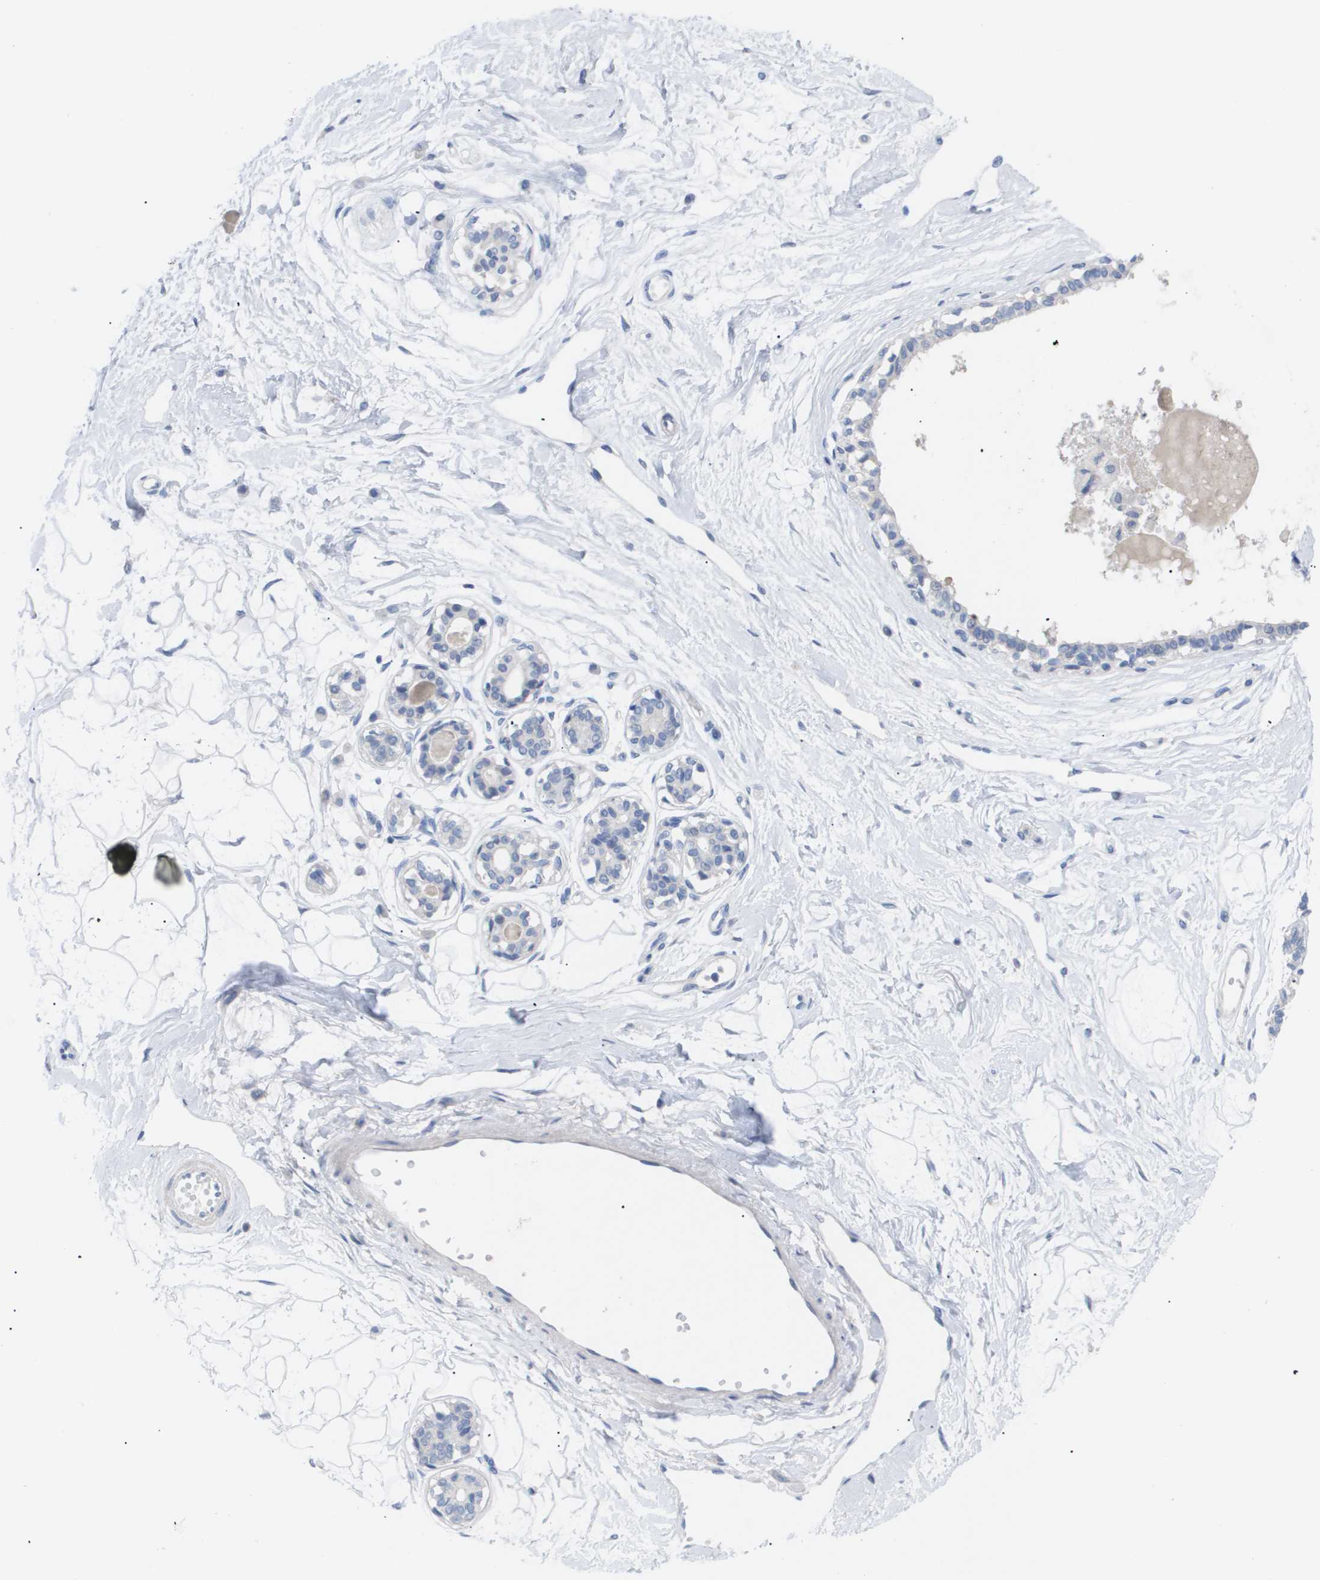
{"staining": {"intensity": "negative", "quantity": "none", "location": "none"}, "tissue": "breast", "cell_type": "Adipocytes", "image_type": "normal", "snomed": [{"axis": "morphology", "description": "Normal tissue, NOS"}, {"axis": "topography", "description": "Breast"}], "caption": "The image reveals no significant staining in adipocytes of breast.", "gene": "CAV3", "patient": {"sex": "female", "age": 45}}